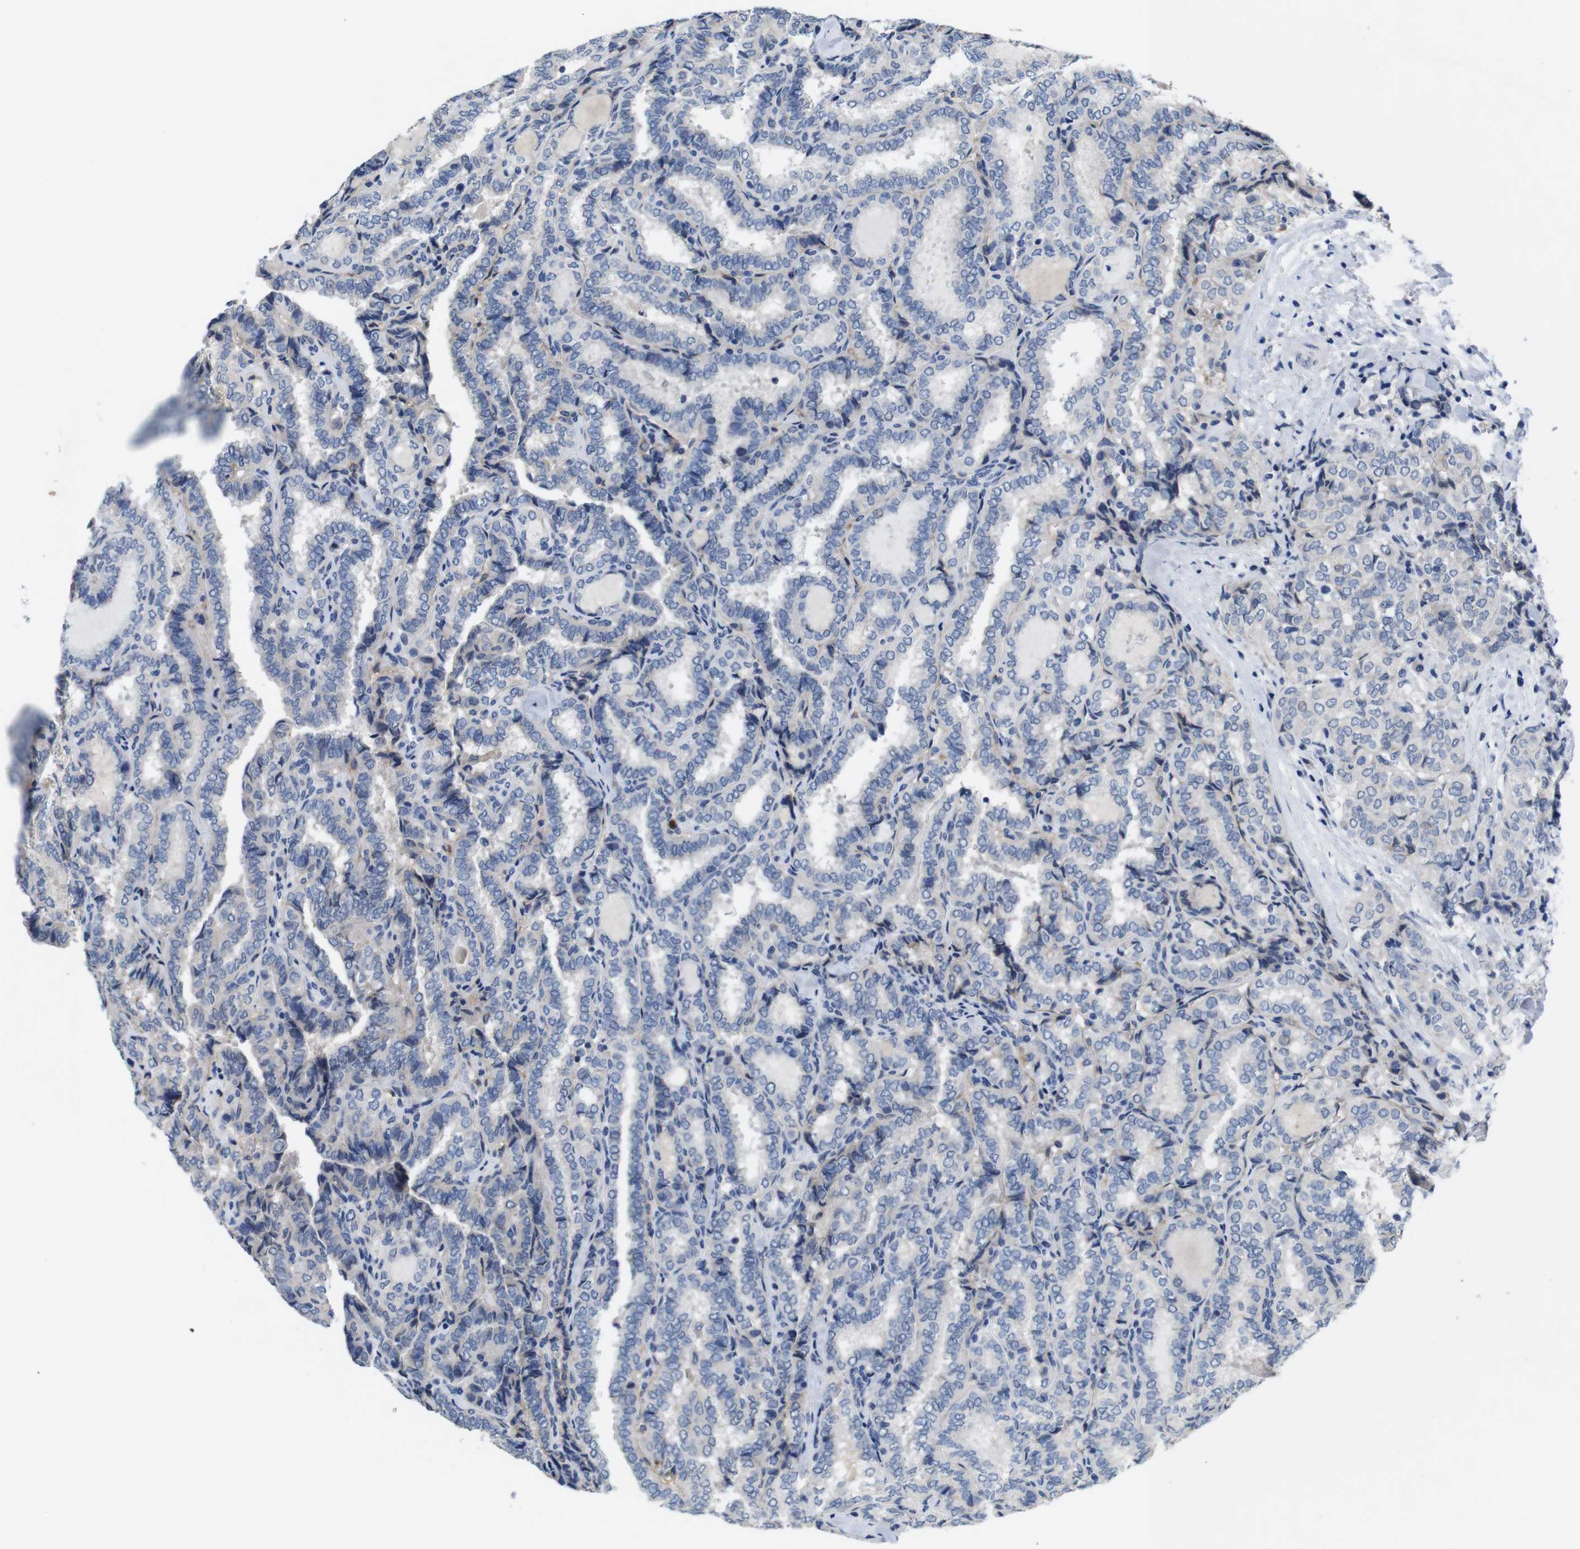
{"staining": {"intensity": "negative", "quantity": "none", "location": "none"}, "tissue": "thyroid cancer", "cell_type": "Tumor cells", "image_type": "cancer", "snomed": [{"axis": "morphology", "description": "Normal tissue, NOS"}, {"axis": "morphology", "description": "Papillary adenocarcinoma, NOS"}, {"axis": "topography", "description": "Thyroid gland"}], "caption": "There is no significant expression in tumor cells of thyroid cancer.", "gene": "C1RL", "patient": {"sex": "female", "age": 30}}